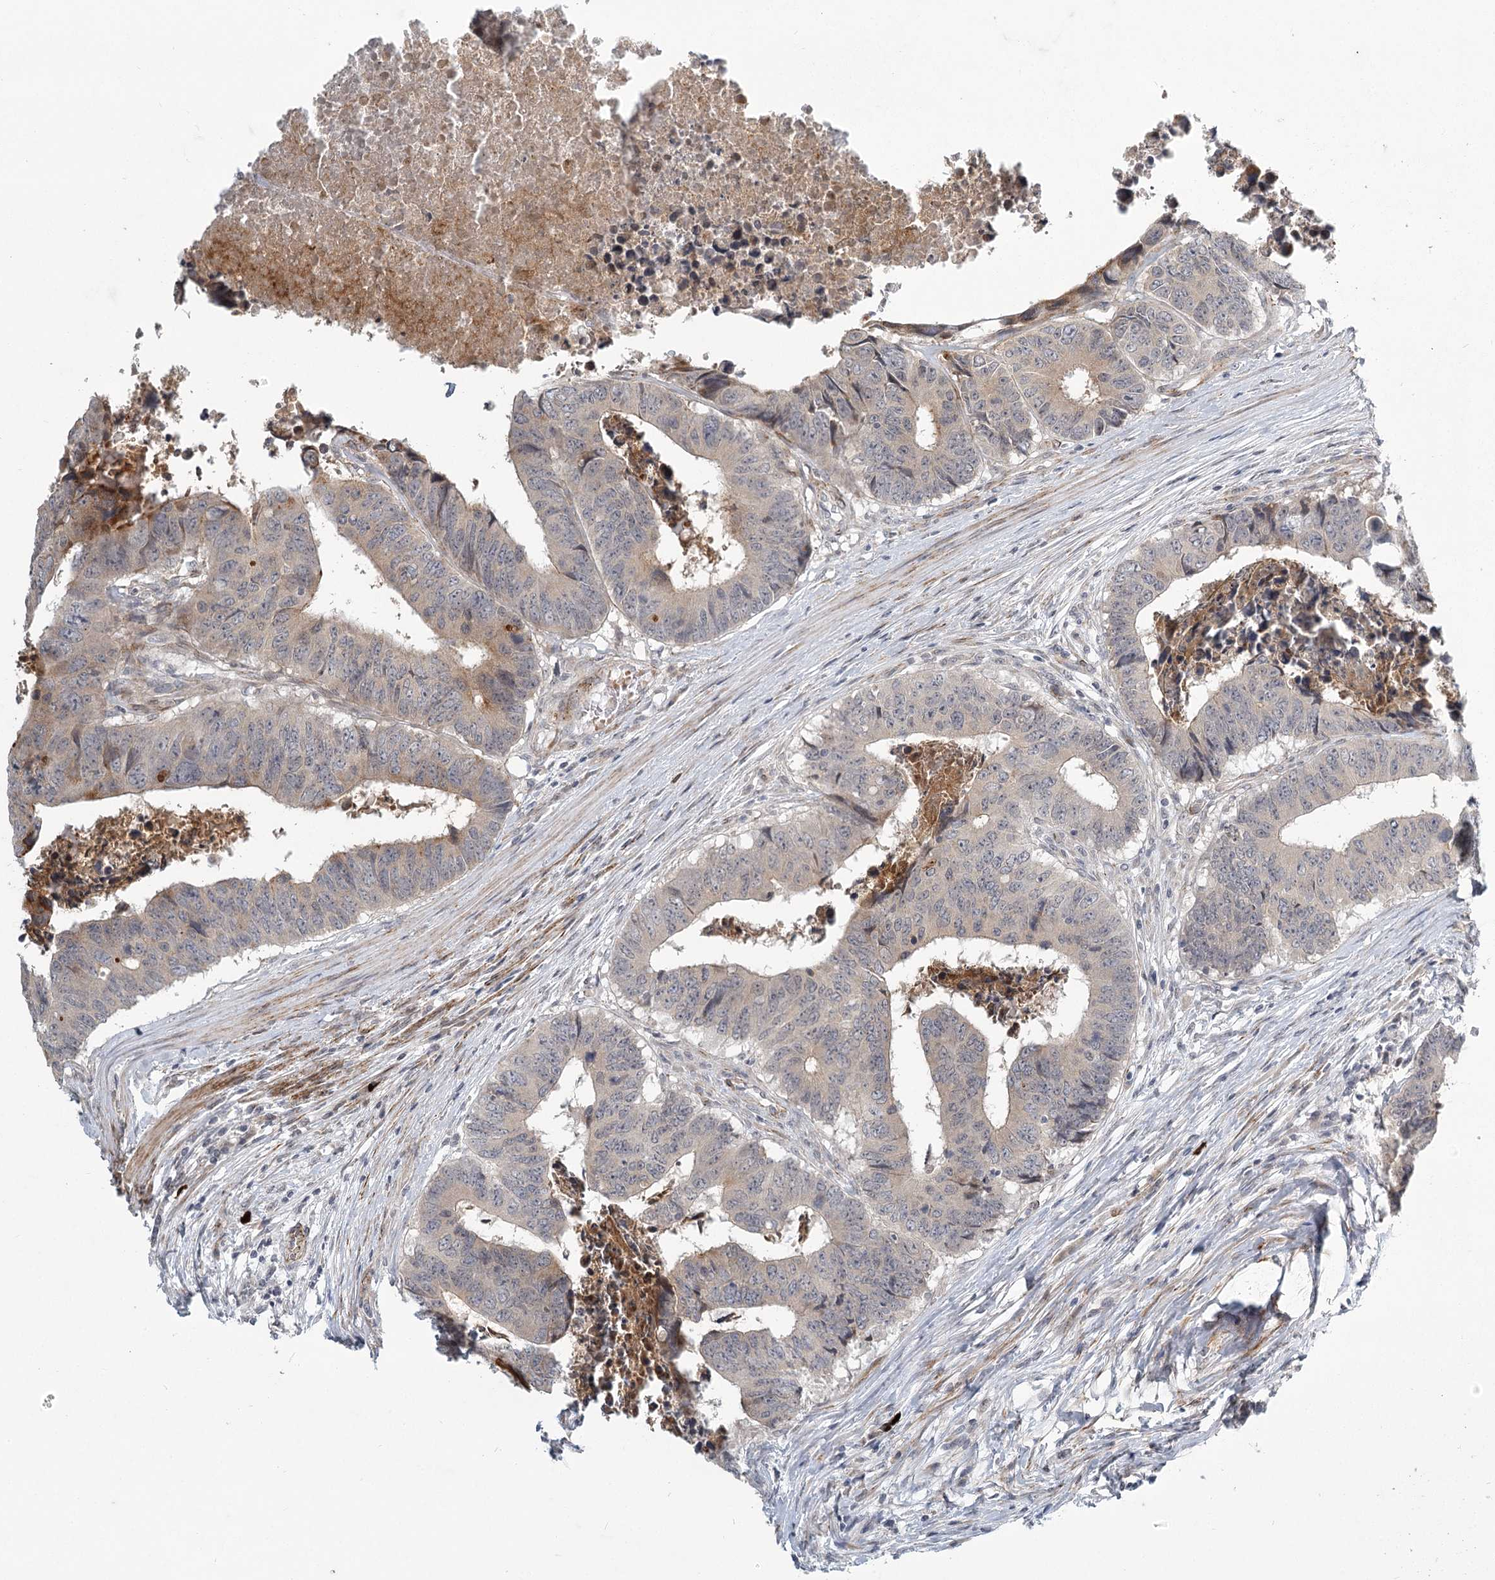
{"staining": {"intensity": "weak", "quantity": "<25%", "location": "cytoplasmic/membranous"}, "tissue": "colorectal cancer", "cell_type": "Tumor cells", "image_type": "cancer", "snomed": [{"axis": "morphology", "description": "Adenocarcinoma, NOS"}, {"axis": "topography", "description": "Rectum"}], "caption": "Tumor cells are negative for protein expression in human colorectal adenocarcinoma. (IHC, brightfield microscopy, high magnification).", "gene": "MEPE", "patient": {"sex": "male", "age": 84}}